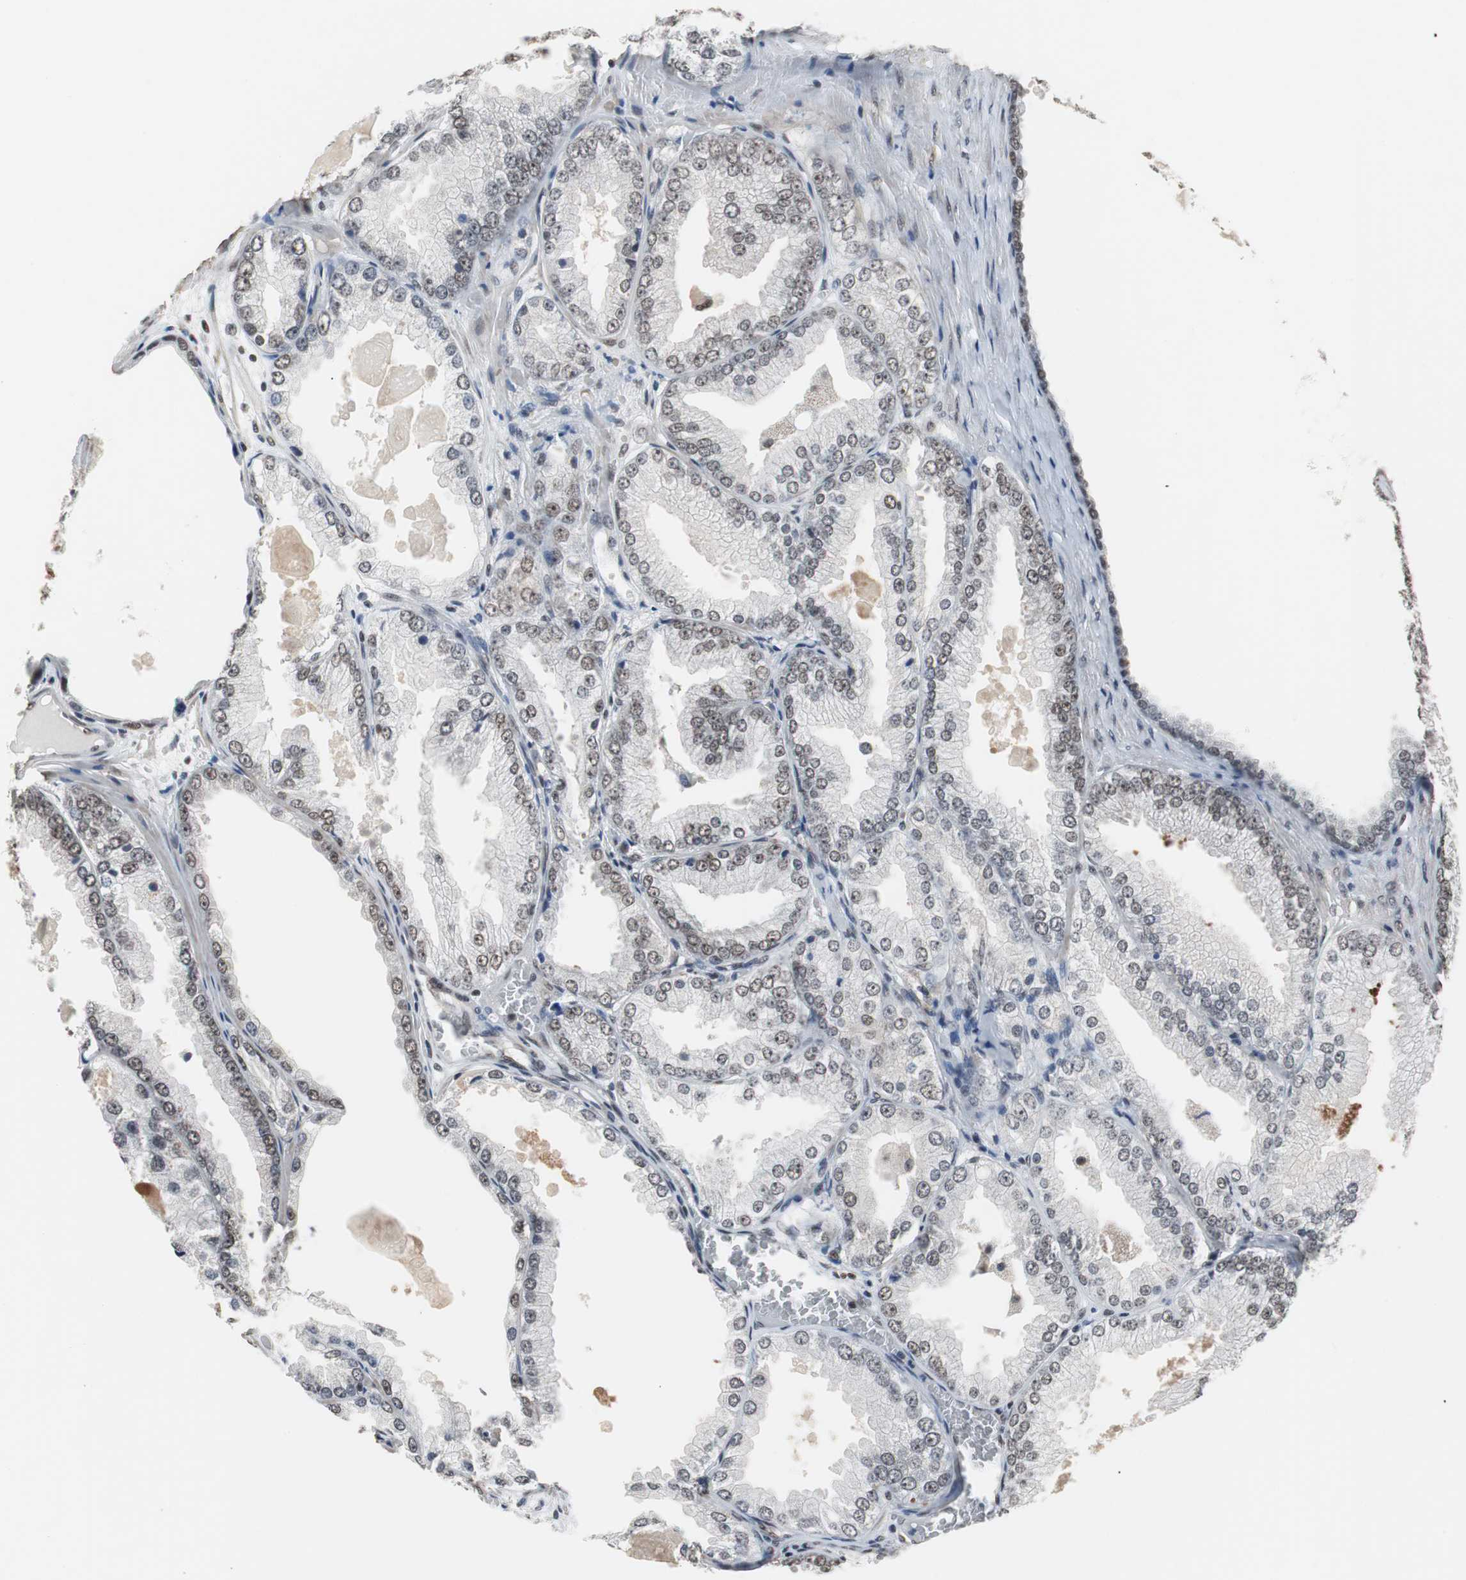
{"staining": {"intensity": "moderate", "quantity": ">75%", "location": "nuclear"}, "tissue": "prostate cancer", "cell_type": "Tumor cells", "image_type": "cancer", "snomed": [{"axis": "morphology", "description": "Adenocarcinoma, High grade"}, {"axis": "topography", "description": "Prostate"}], "caption": "The immunohistochemical stain shows moderate nuclear positivity in tumor cells of adenocarcinoma (high-grade) (prostate) tissue. (DAB (3,3'-diaminobenzidine) IHC with brightfield microscopy, high magnification).", "gene": "TAF7", "patient": {"sex": "male", "age": 61}}